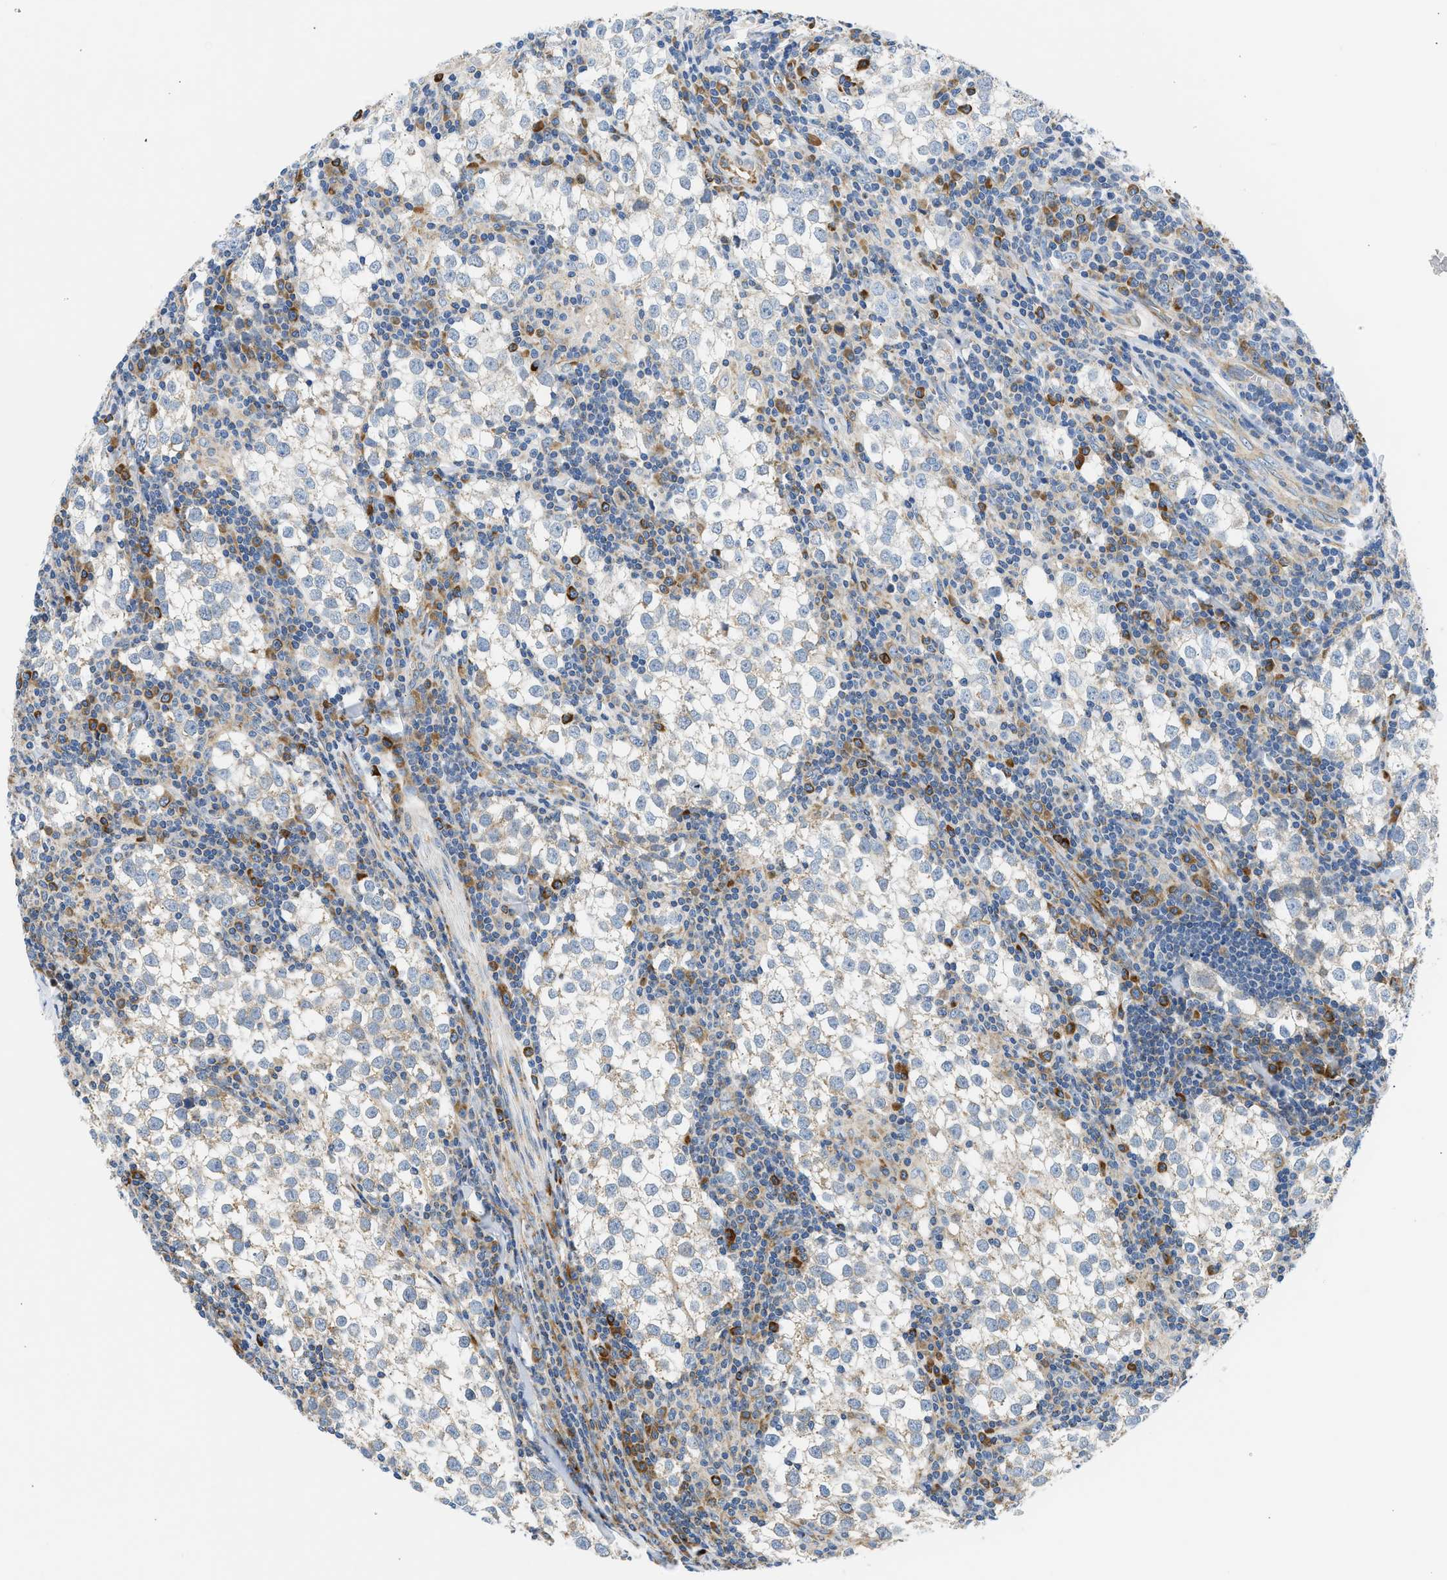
{"staining": {"intensity": "weak", "quantity": "25%-75%", "location": "cytoplasmic/membranous"}, "tissue": "testis cancer", "cell_type": "Tumor cells", "image_type": "cancer", "snomed": [{"axis": "morphology", "description": "Seminoma, NOS"}, {"axis": "morphology", "description": "Carcinoma, Embryonal, NOS"}, {"axis": "topography", "description": "Testis"}], "caption": "Immunohistochemical staining of human testis cancer exhibits low levels of weak cytoplasmic/membranous staining in approximately 25%-75% of tumor cells.", "gene": "CAMKK2", "patient": {"sex": "male", "age": 36}}